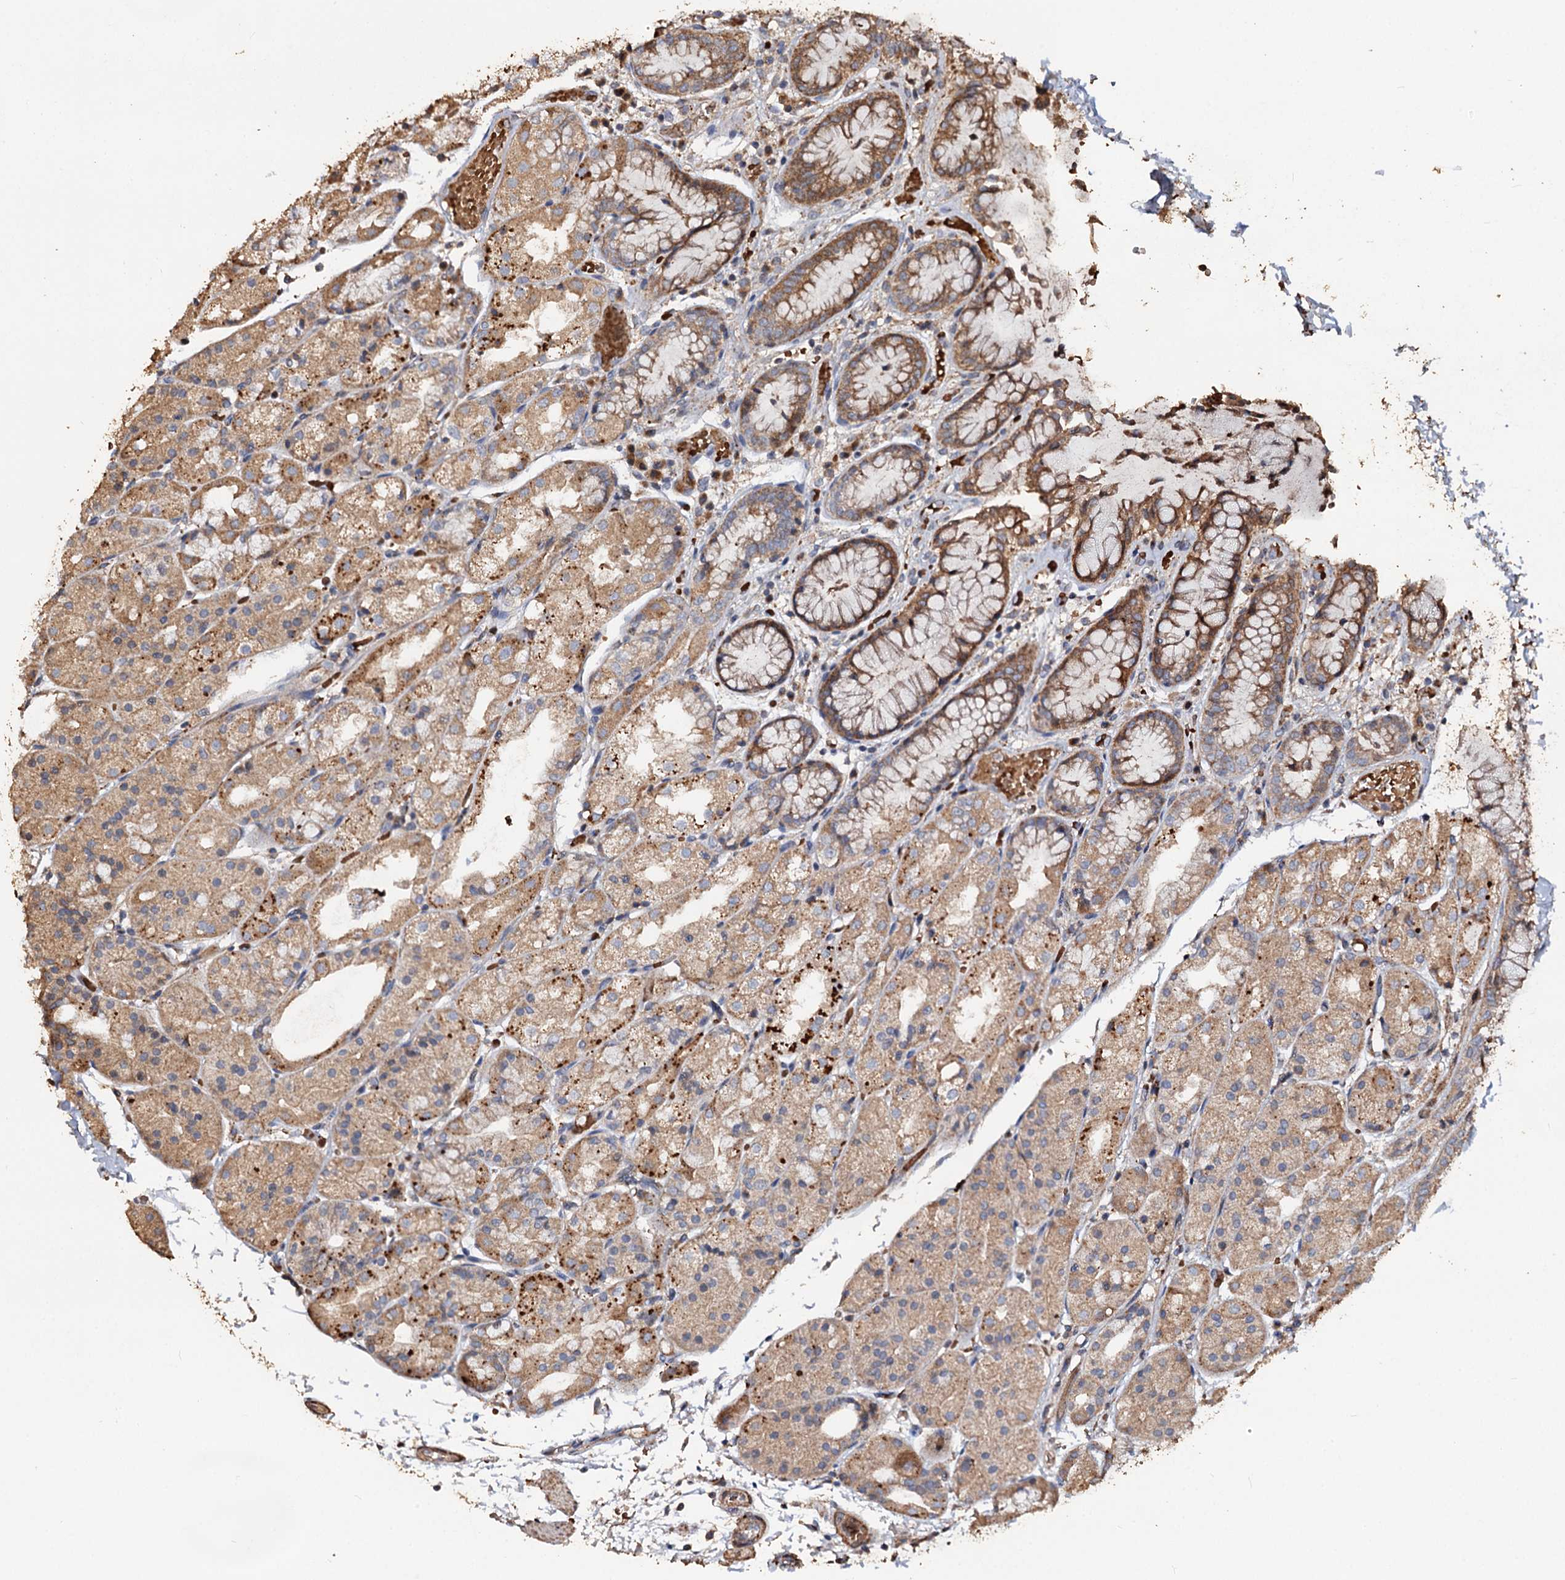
{"staining": {"intensity": "moderate", "quantity": ">75%", "location": "cytoplasmic/membranous"}, "tissue": "stomach", "cell_type": "Glandular cells", "image_type": "normal", "snomed": [{"axis": "morphology", "description": "Normal tissue, NOS"}, {"axis": "topography", "description": "Stomach, upper"}], "caption": "Immunohistochemistry photomicrograph of unremarkable stomach: stomach stained using immunohistochemistry shows medium levels of moderate protein expression localized specifically in the cytoplasmic/membranous of glandular cells, appearing as a cytoplasmic/membranous brown color.", "gene": "NOTCH2NLA", "patient": {"sex": "male", "age": 72}}